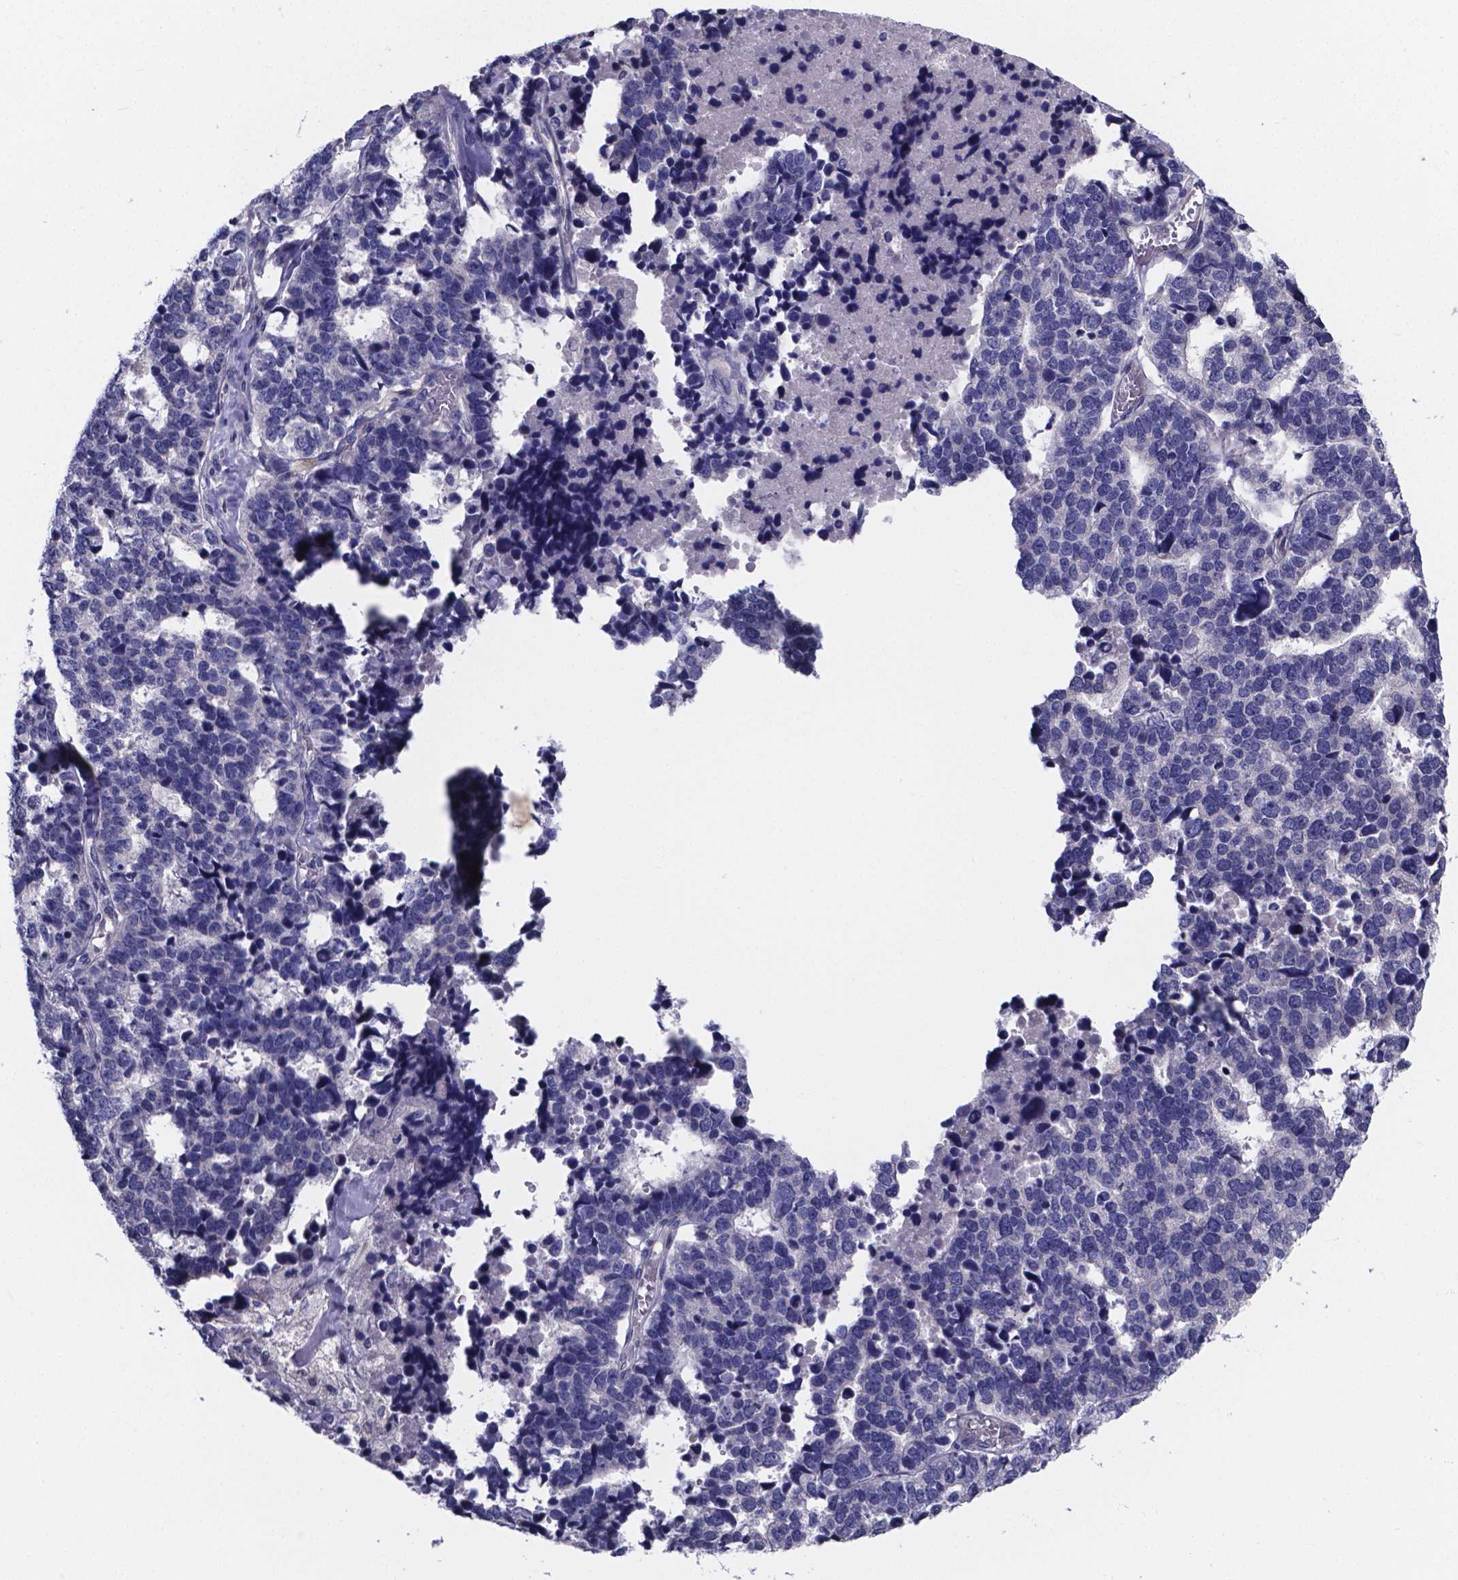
{"staining": {"intensity": "negative", "quantity": "none", "location": "none"}, "tissue": "stomach cancer", "cell_type": "Tumor cells", "image_type": "cancer", "snomed": [{"axis": "morphology", "description": "Adenocarcinoma, NOS"}, {"axis": "topography", "description": "Stomach"}], "caption": "Tumor cells are negative for protein expression in human stomach cancer (adenocarcinoma).", "gene": "SFRP4", "patient": {"sex": "male", "age": 69}}